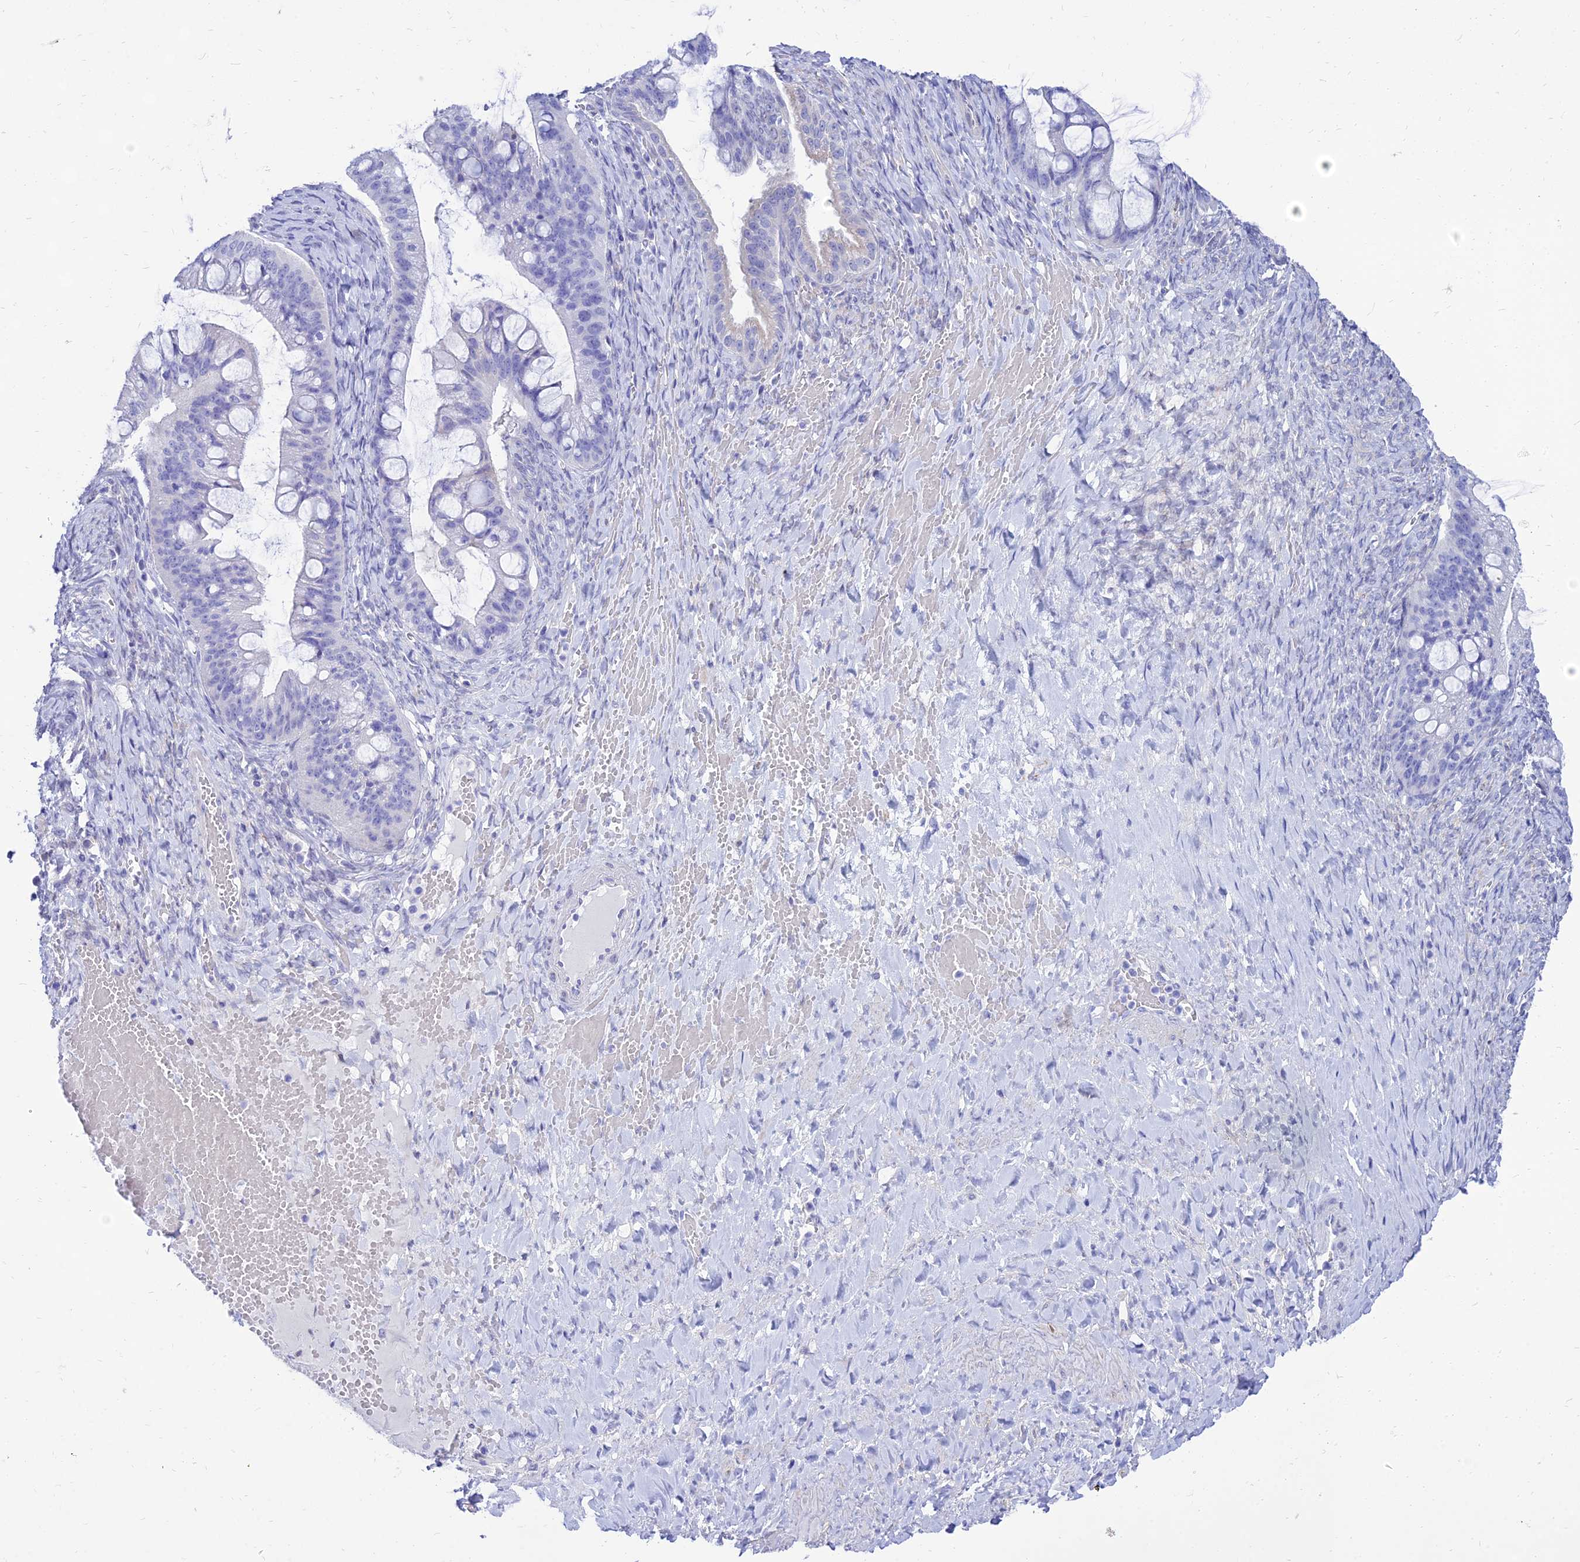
{"staining": {"intensity": "negative", "quantity": "none", "location": "none"}, "tissue": "ovarian cancer", "cell_type": "Tumor cells", "image_type": "cancer", "snomed": [{"axis": "morphology", "description": "Cystadenocarcinoma, mucinous, NOS"}, {"axis": "topography", "description": "Ovary"}], "caption": "Immunohistochemical staining of human ovarian cancer (mucinous cystadenocarcinoma) reveals no significant staining in tumor cells.", "gene": "TAC3", "patient": {"sex": "female", "age": 73}}